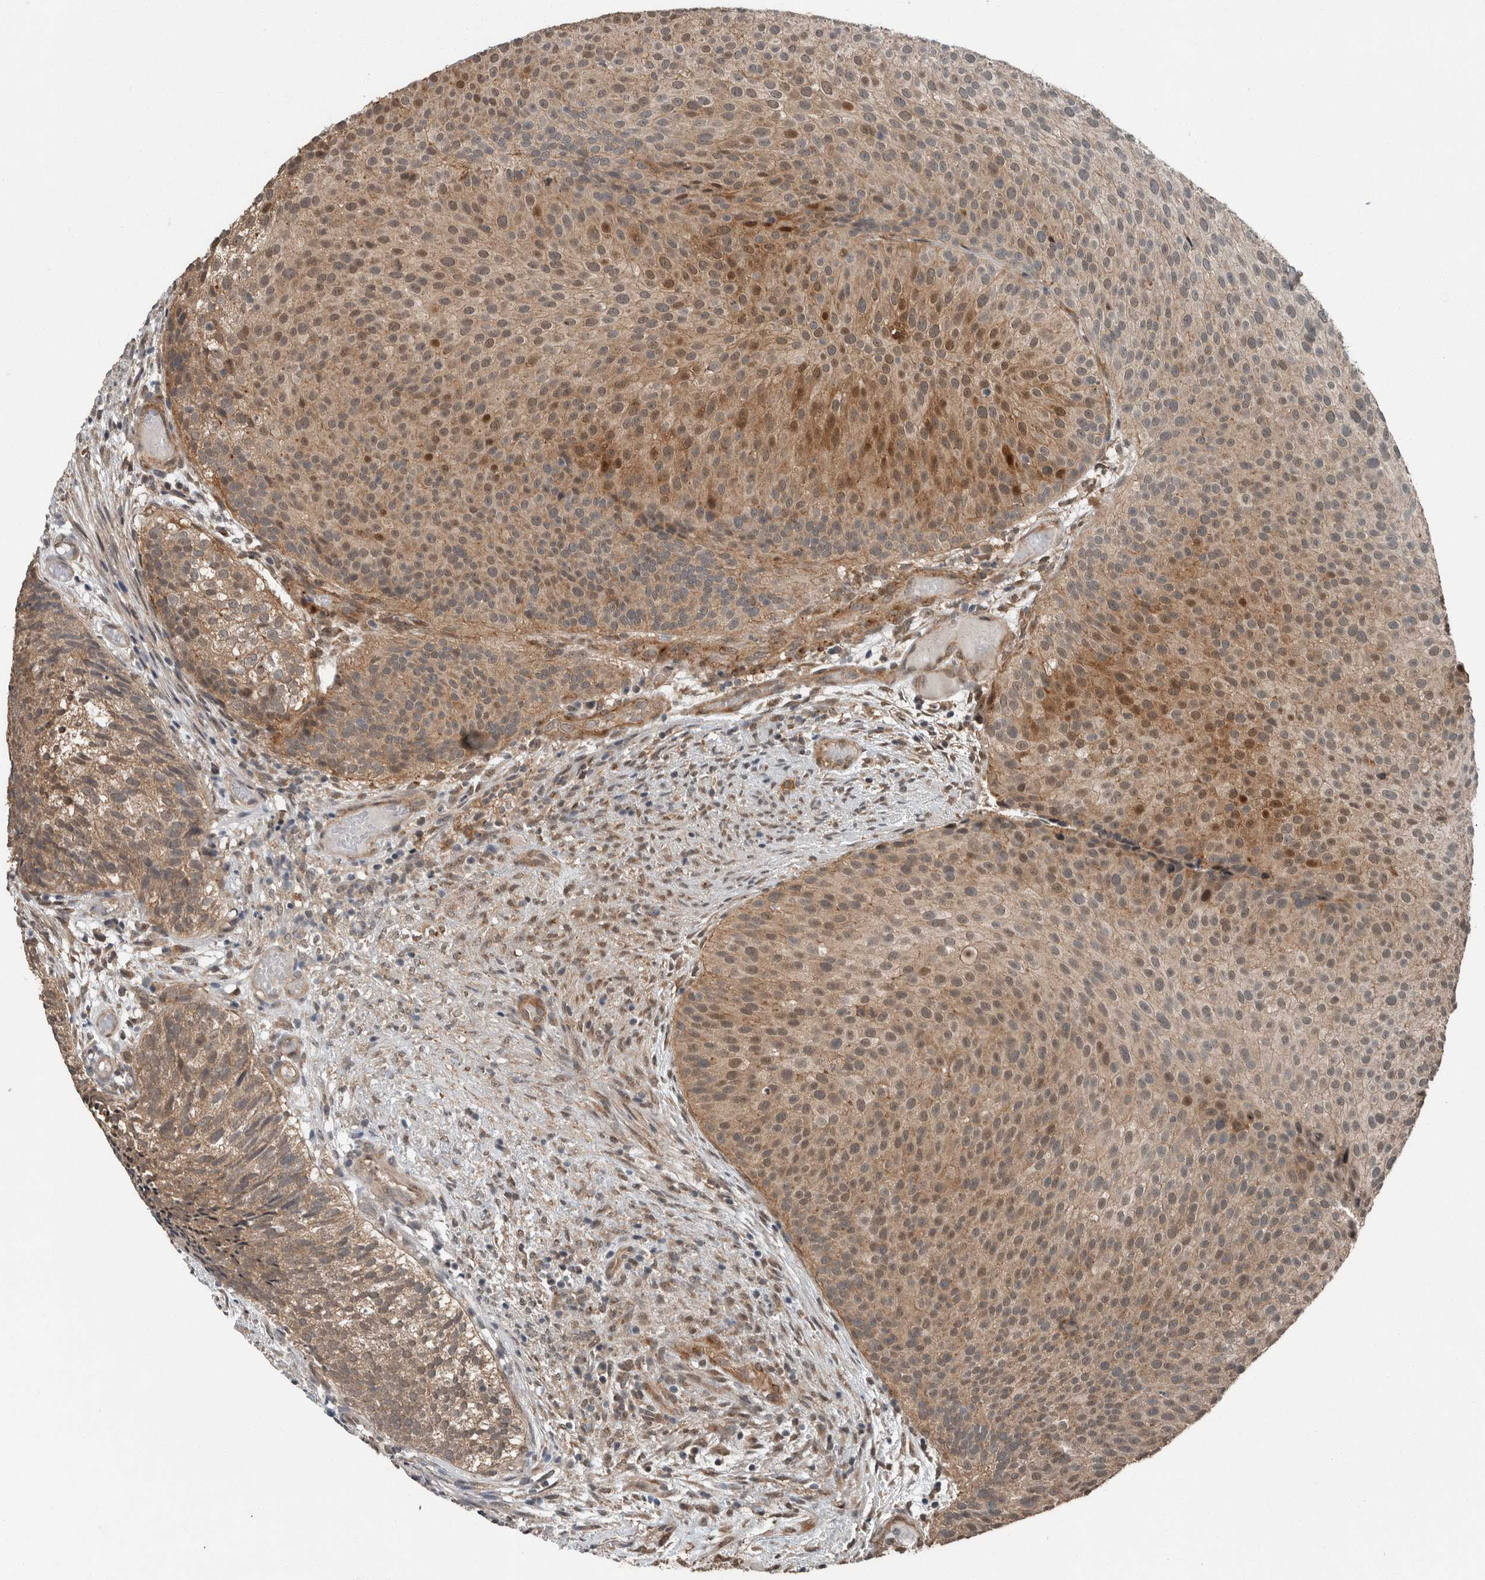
{"staining": {"intensity": "weak", "quantity": ">75%", "location": "cytoplasmic/membranous,nuclear"}, "tissue": "urothelial cancer", "cell_type": "Tumor cells", "image_type": "cancer", "snomed": [{"axis": "morphology", "description": "Urothelial carcinoma, Low grade"}, {"axis": "topography", "description": "Urinary bladder"}], "caption": "Urothelial cancer stained with immunohistochemistry displays weak cytoplasmic/membranous and nuclear expression in approximately >75% of tumor cells.", "gene": "MYO1E", "patient": {"sex": "male", "age": 86}}